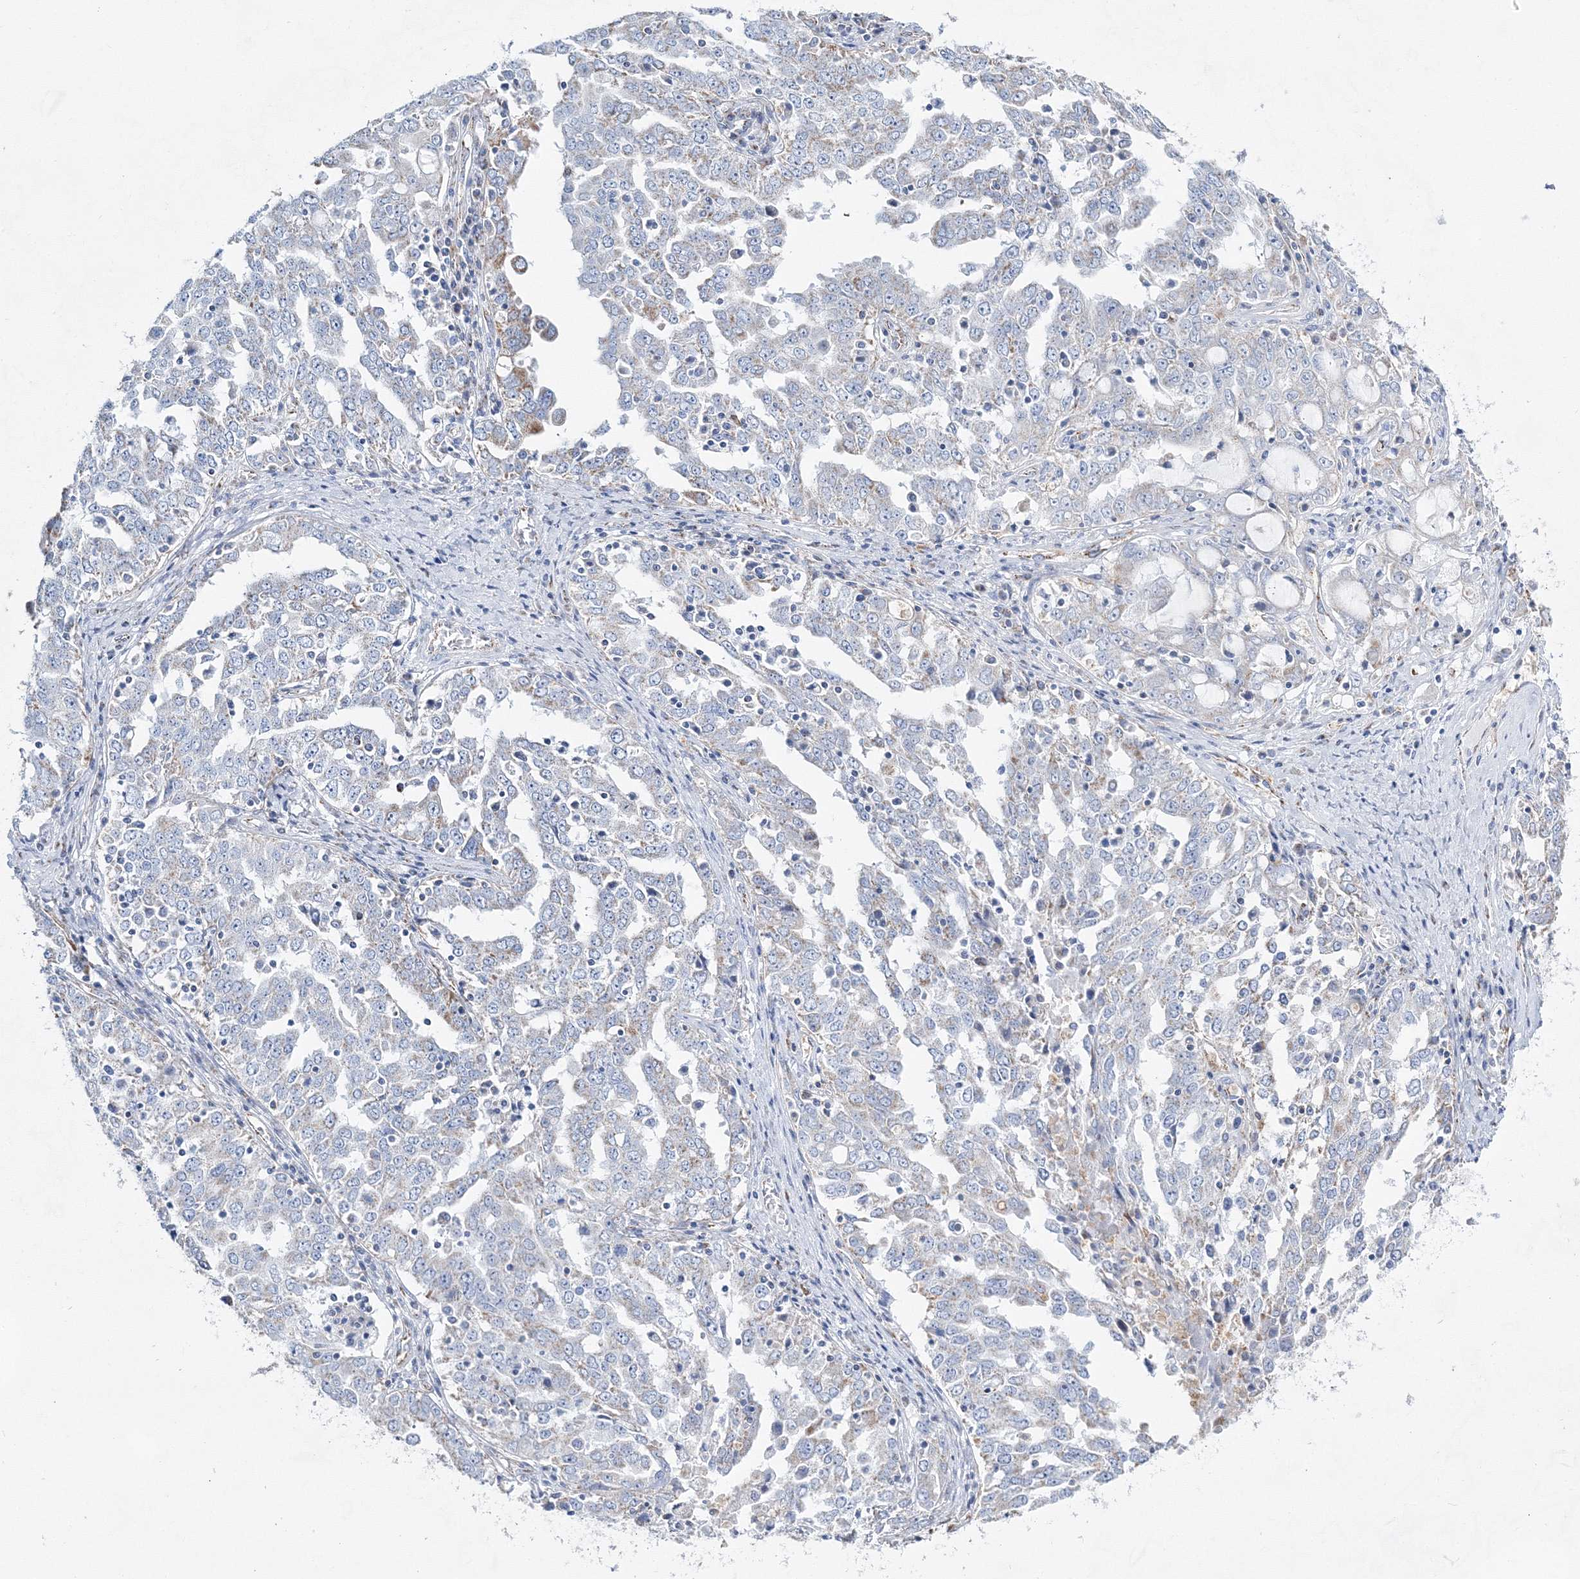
{"staining": {"intensity": "weak", "quantity": "<25%", "location": "cytoplasmic/membranous"}, "tissue": "ovarian cancer", "cell_type": "Tumor cells", "image_type": "cancer", "snomed": [{"axis": "morphology", "description": "Carcinoma, endometroid"}, {"axis": "topography", "description": "Ovary"}], "caption": "IHC micrograph of neoplastic tissue: human ovarian cancer stained with DAB displays no significant protein staining in tumor cells.", "gene": "HIBCH", "patient": {"sex": "female", "age": 62}}